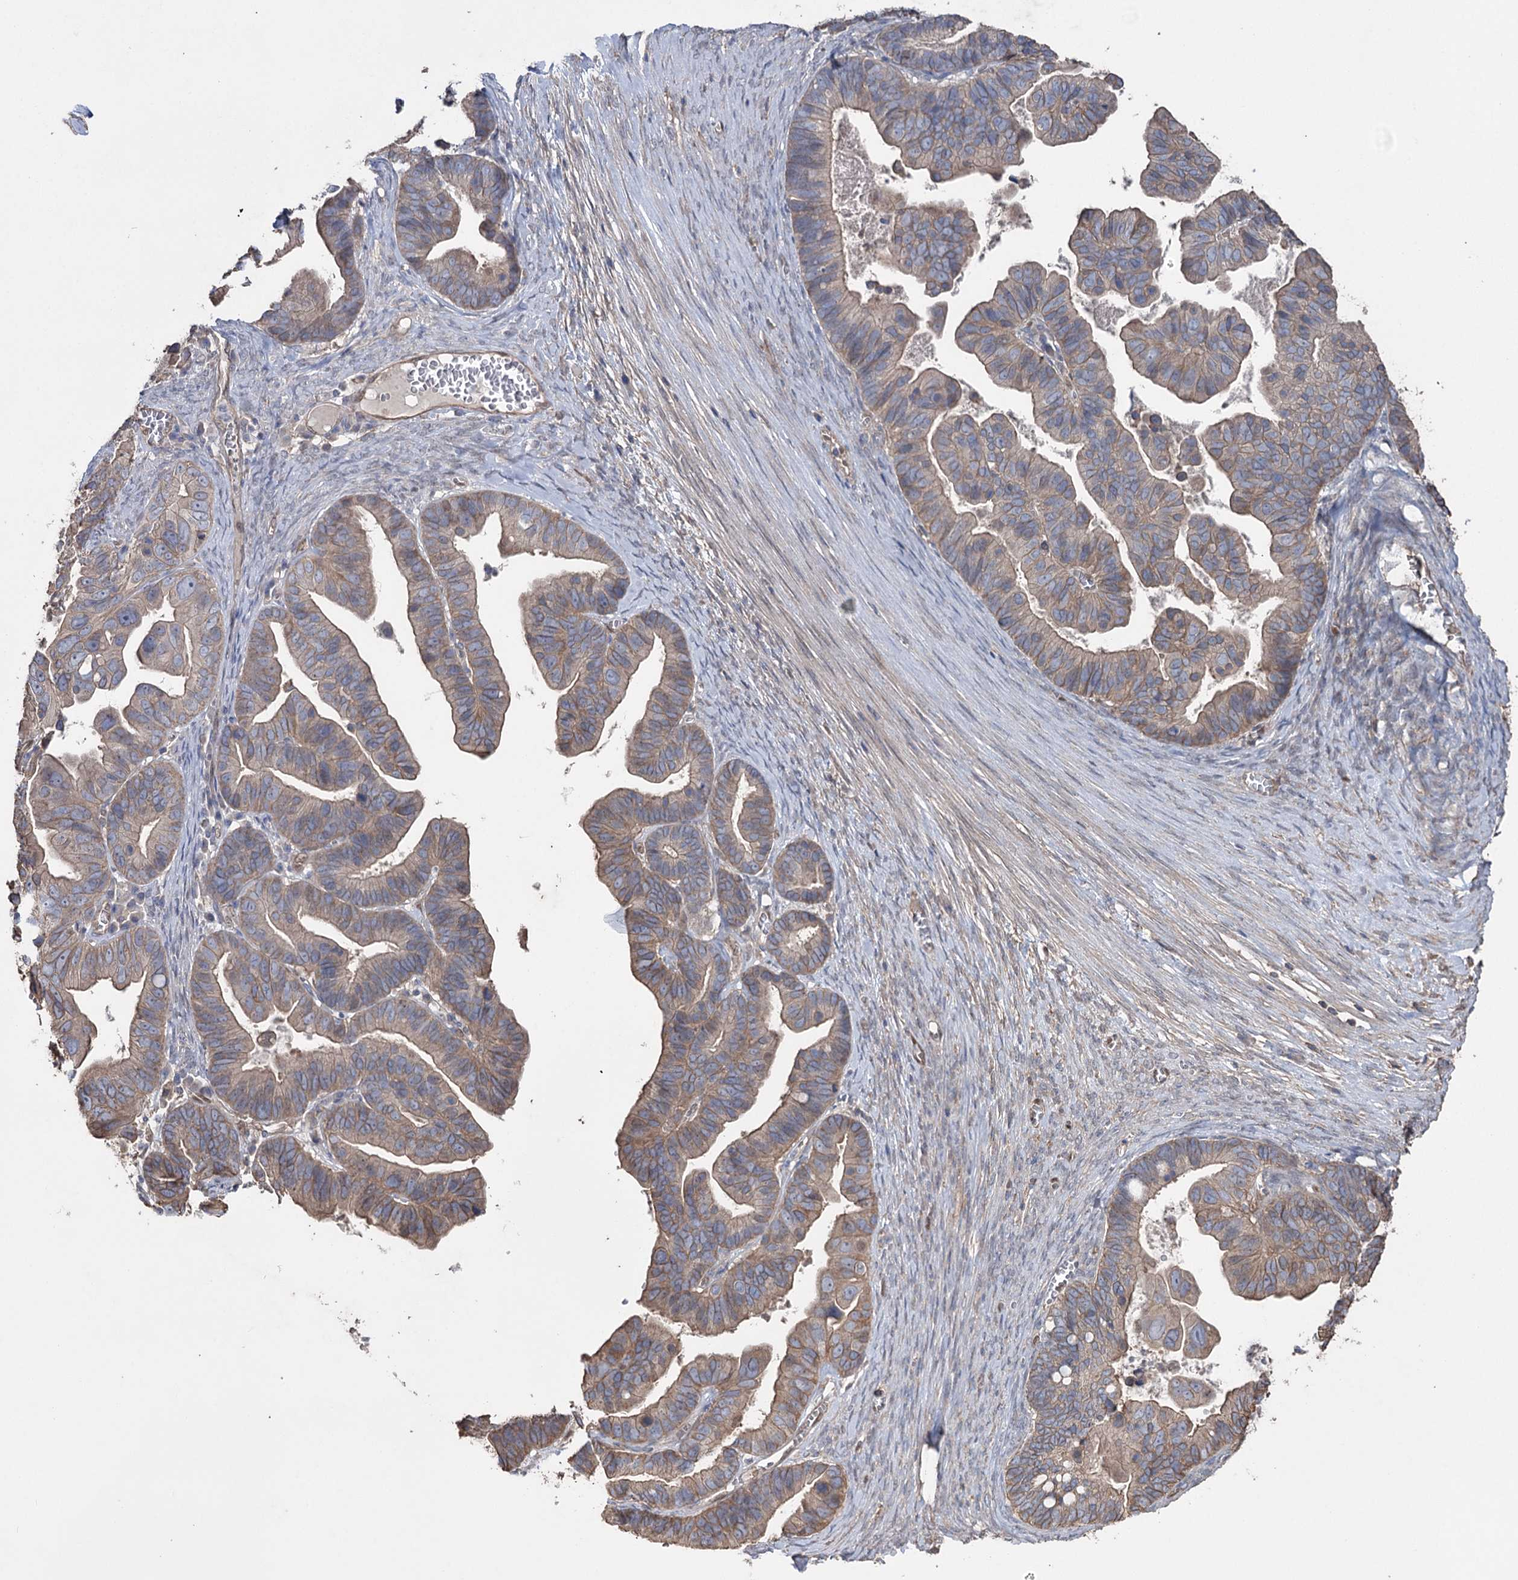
{"staining": {"intensity": "weak", "quantity": ">75%", "location": "cytoplasmic/membranous"}, "tissue": "ovarian cancer", "cell_type": "Tumor cells", "image_type": "cancer", "snomed": [{"axis": "morphology", "description": "Cystadenocarcinoma, serous, NOS"}, {"axis": "topography", "description": "Ovary"}], "caption": "Brown immunohistochemical staining in ovarian cancer reveals weak cytoplasmic/membranous expression in approximately >75% of tumor cells. The staining is performed using DAB (3,3'-diaminobenzidine) brown chromogen to label protein expression. The nuclei are counter-stained blue using hematoxylin.", "gene": "FAM13B", "patient": {"sex": "female", "age": 56}}